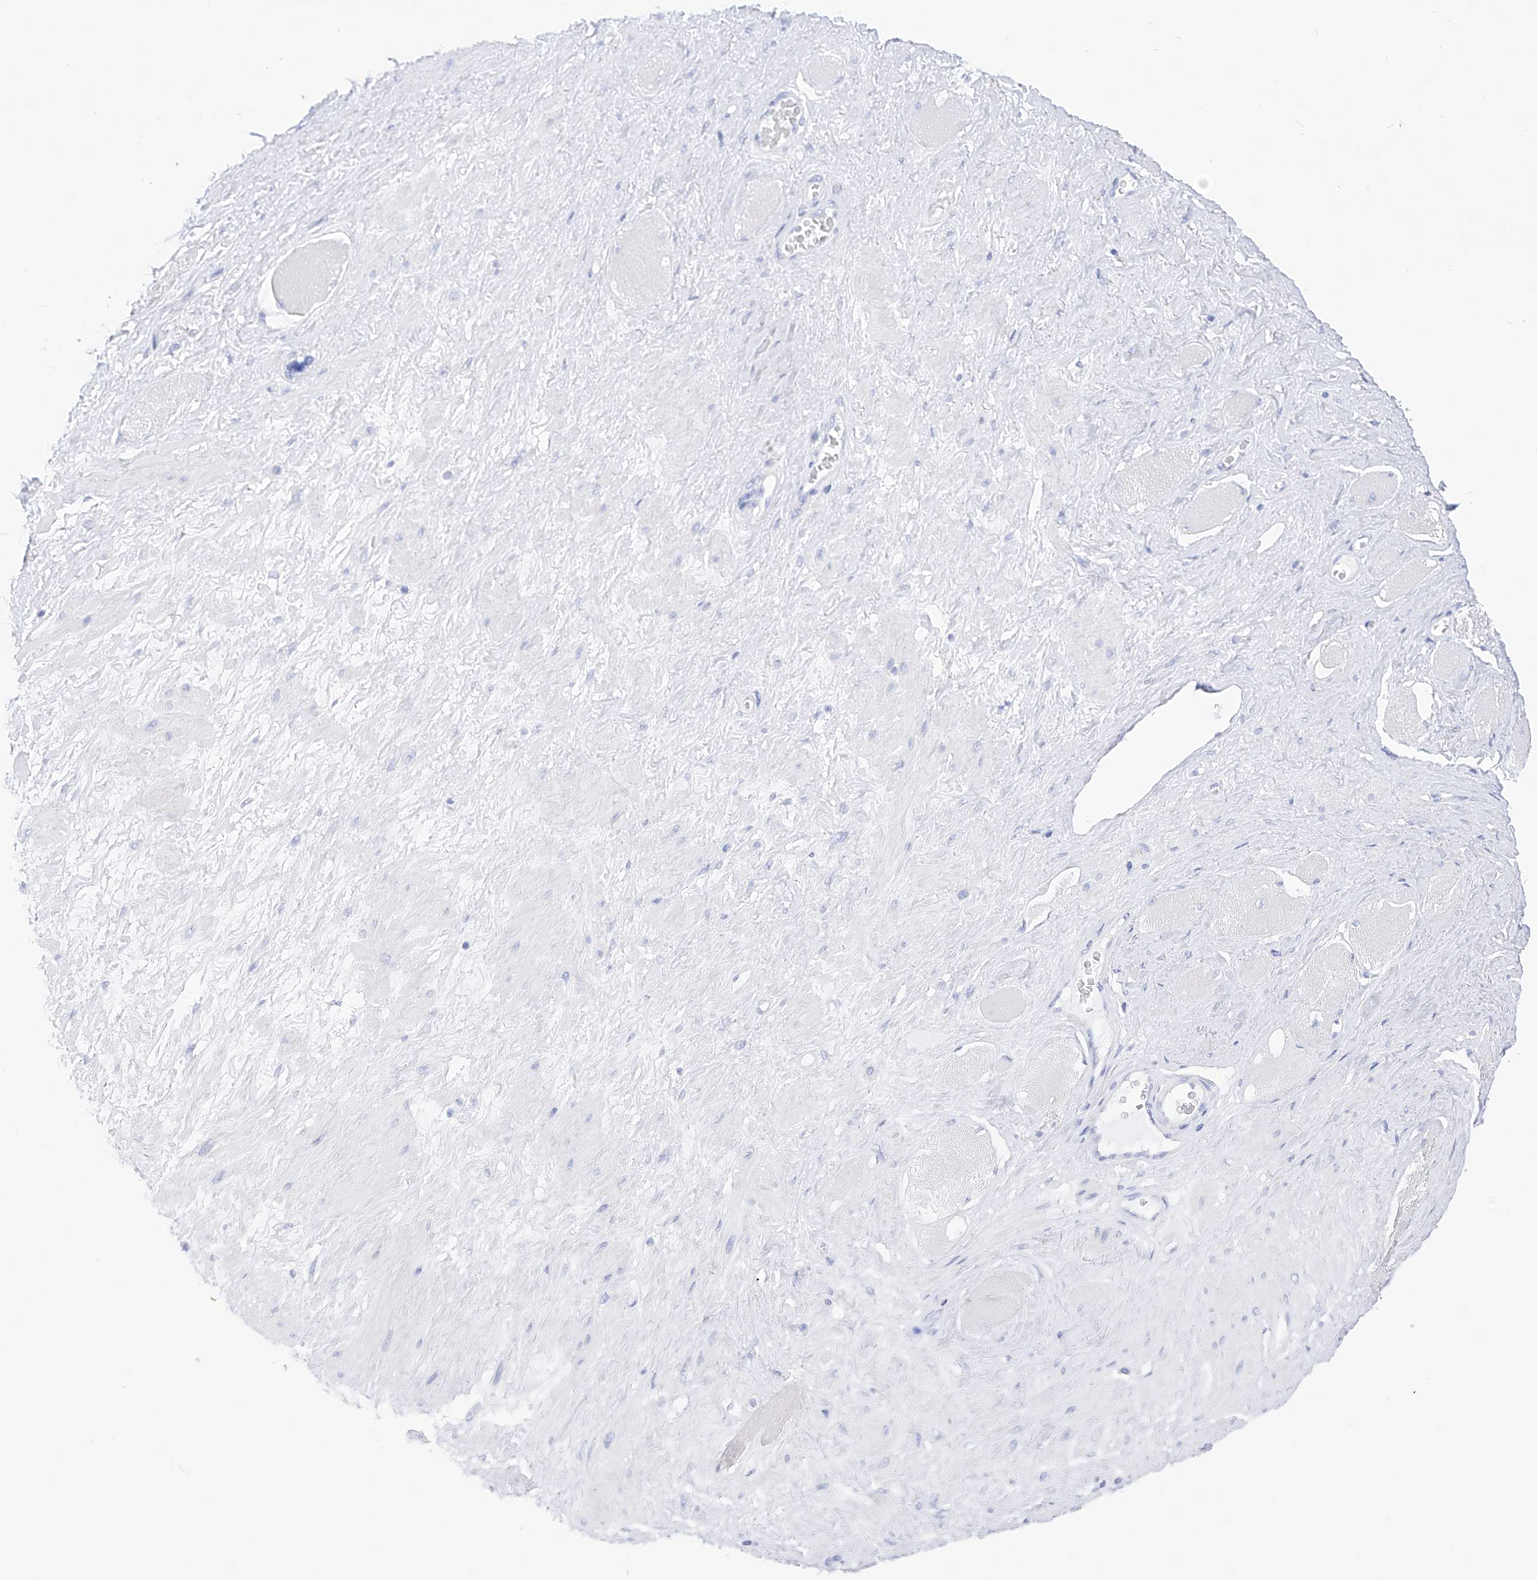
{"staining": {"intensity": "negative", "quantity": "none", "location": "none"}, "tissue": "adipose tissue", "cell_type": "Adipocytes", "image_type": "normal", "snomed": [{"axis": "morphology", "description": "Normal tissue, NOS"}, {"axis": "morphology", "description": "Adenocarcinoma, Low grade"}, {"axis": "topography", "description": "Prostate"}, {"axis": "topography", "description": "Peripheral nerve tissue"}], "caption": "Immunohistochemistry (IHC) image of normal human adipose tissue stained for a protein (brown), which shows no expression in adipocytes. (IHC, brightfield microscopy, high magnification).", "gene": "TRPC7", "patient": {"sex": "male", "age": 63}}